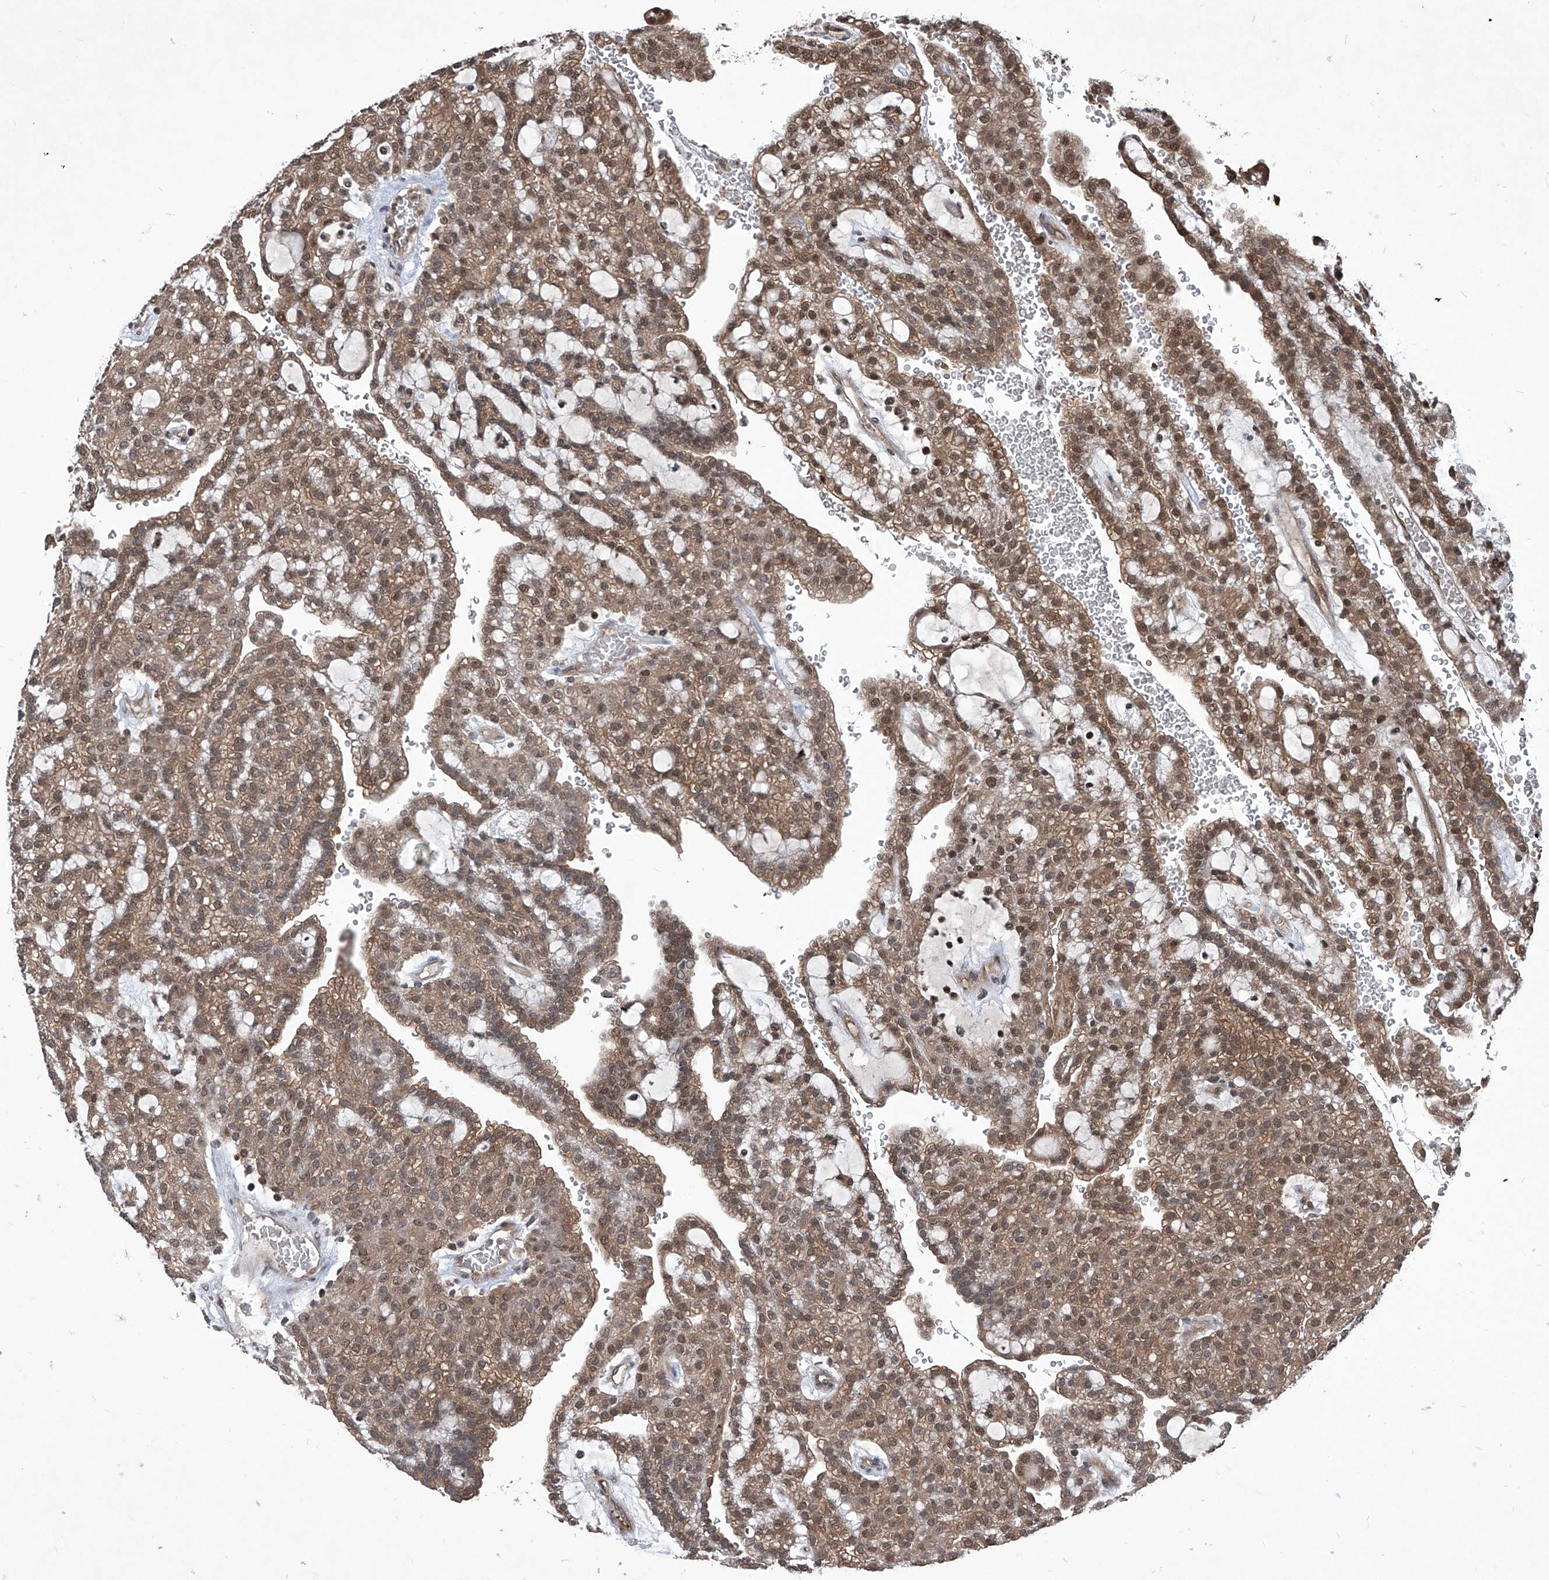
{"staining": {"intensity": "moderate", "quantity": ">75%", "location": "cytoplasmic/membranous,nuclear"}, "tissue": "renal cancer", "cell_type": "Tumor cells", "image_type": "cancer", "snomed": [{"axis": "morphology", "description": "Adenocarcinoma, NOS"}, {"axis": "topography", "description": "Kidney"}], "caption": "A medium amount of moderate cytoplasmic/membranous and nuclear expression is appreciated in approximately >75% of tumor cells in renal cancer (adenocarcinoma) tissue. (DAB IHC with brightfield microscopy, high magnification).", "gene": "PSMB1", "patient": {"sex": "male", "age": 63}}